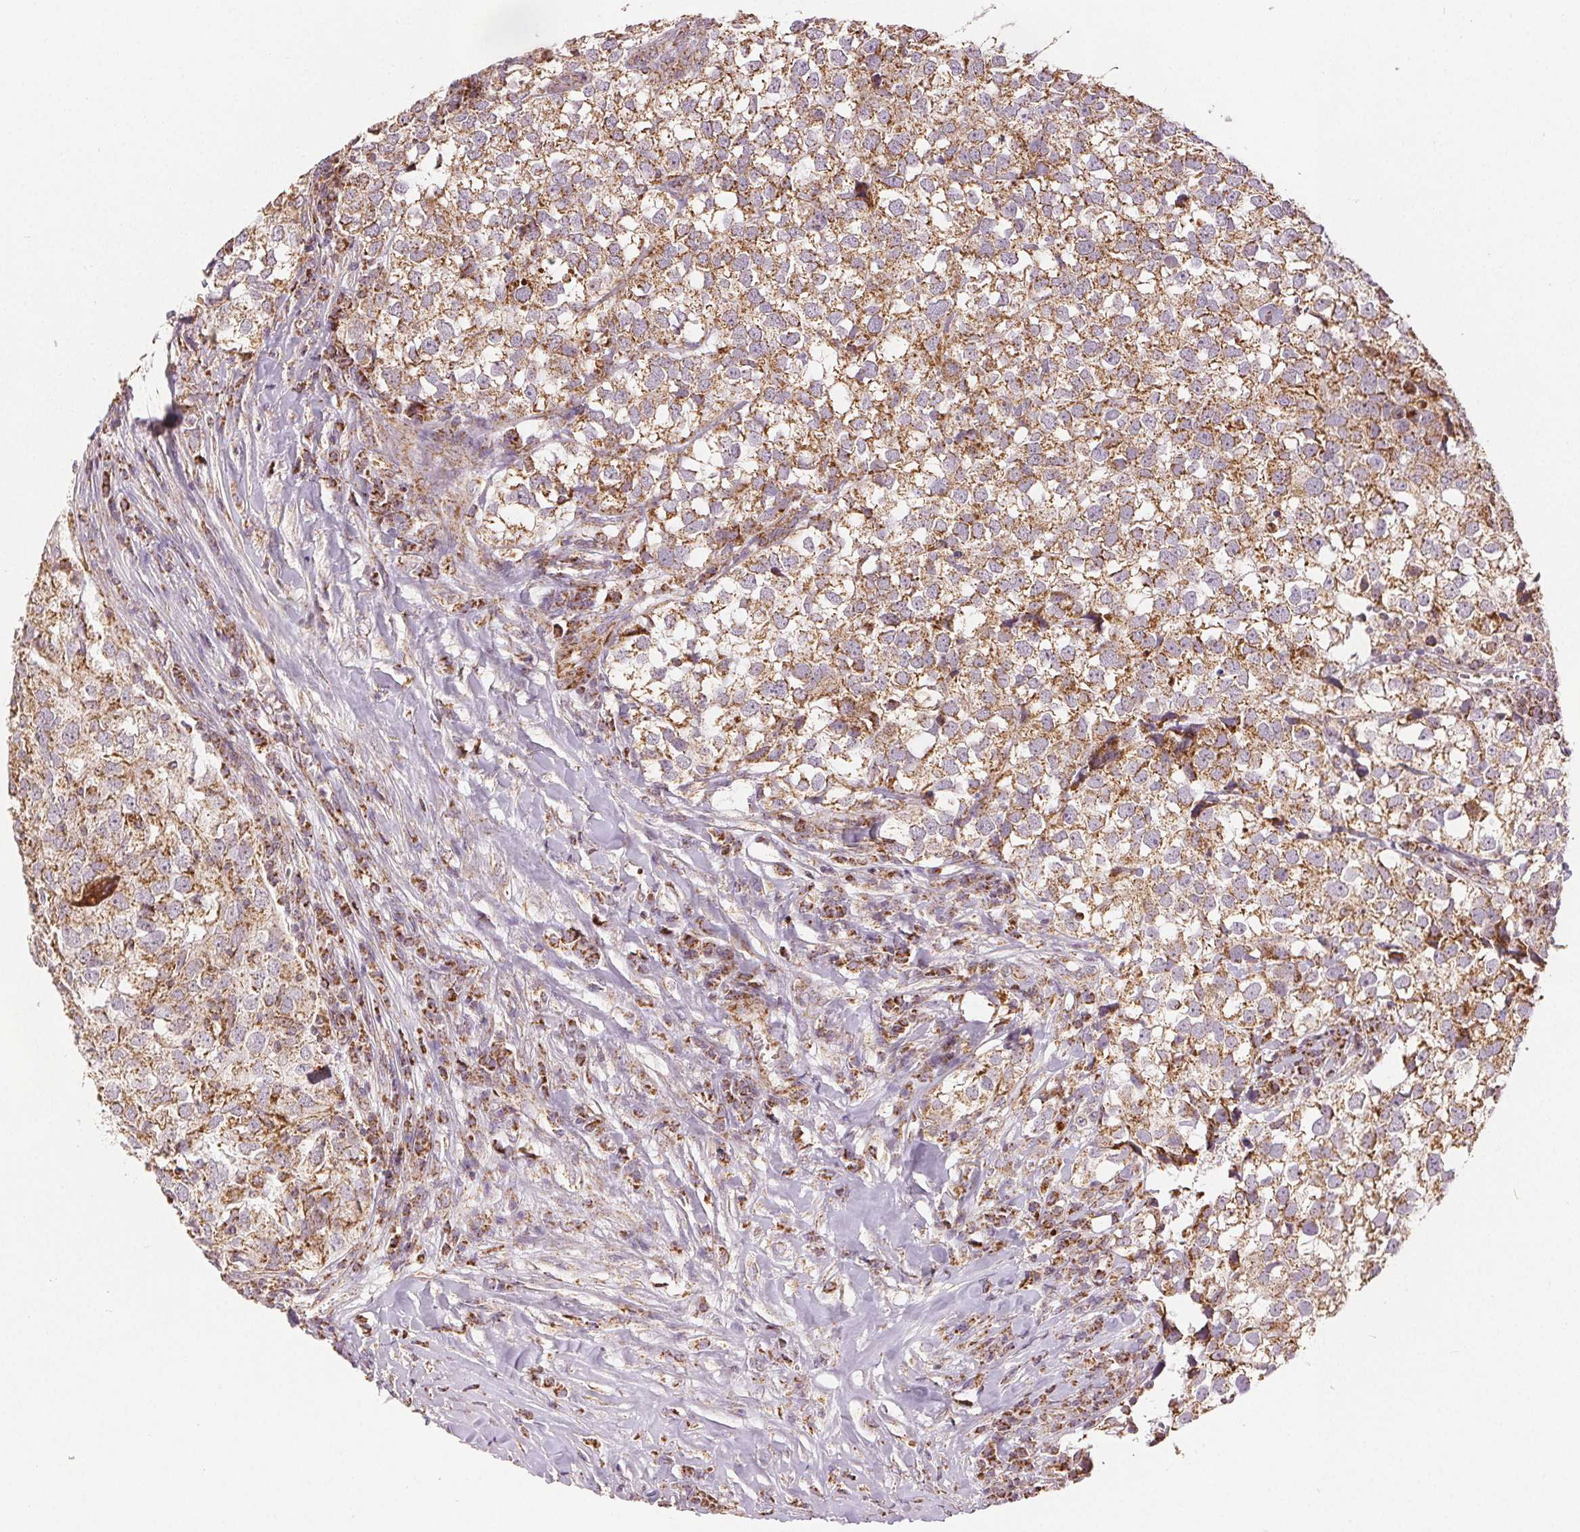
{"staining": {"intensity": "moderate", "quantity": ">75%", "location": "cytoplasmic/membranous"}, "tissue": "breast cancer", "cell_type": "Tumor cells", "image_type": "cancer", "snomed": [{"axis": "morphology", "description": "Duct carcinoma"}, {"axis": "topography", "description": "Breast"}], "caption": "An immunohistochemistry (IHC) image of neoplastic tissue is shown. Protein staining in brown shows moderate cytoplasmic/membranous positivity in breast intraductal carcinoma within tumor cells. (Stains: DAB (3,3'-diaminobenzidine) in brown, nuclei in blue, Microscopy: brightfield microscopy at high magnification).", "gene": "SDHB", "patient": {"sex": "female", "age": 30}}